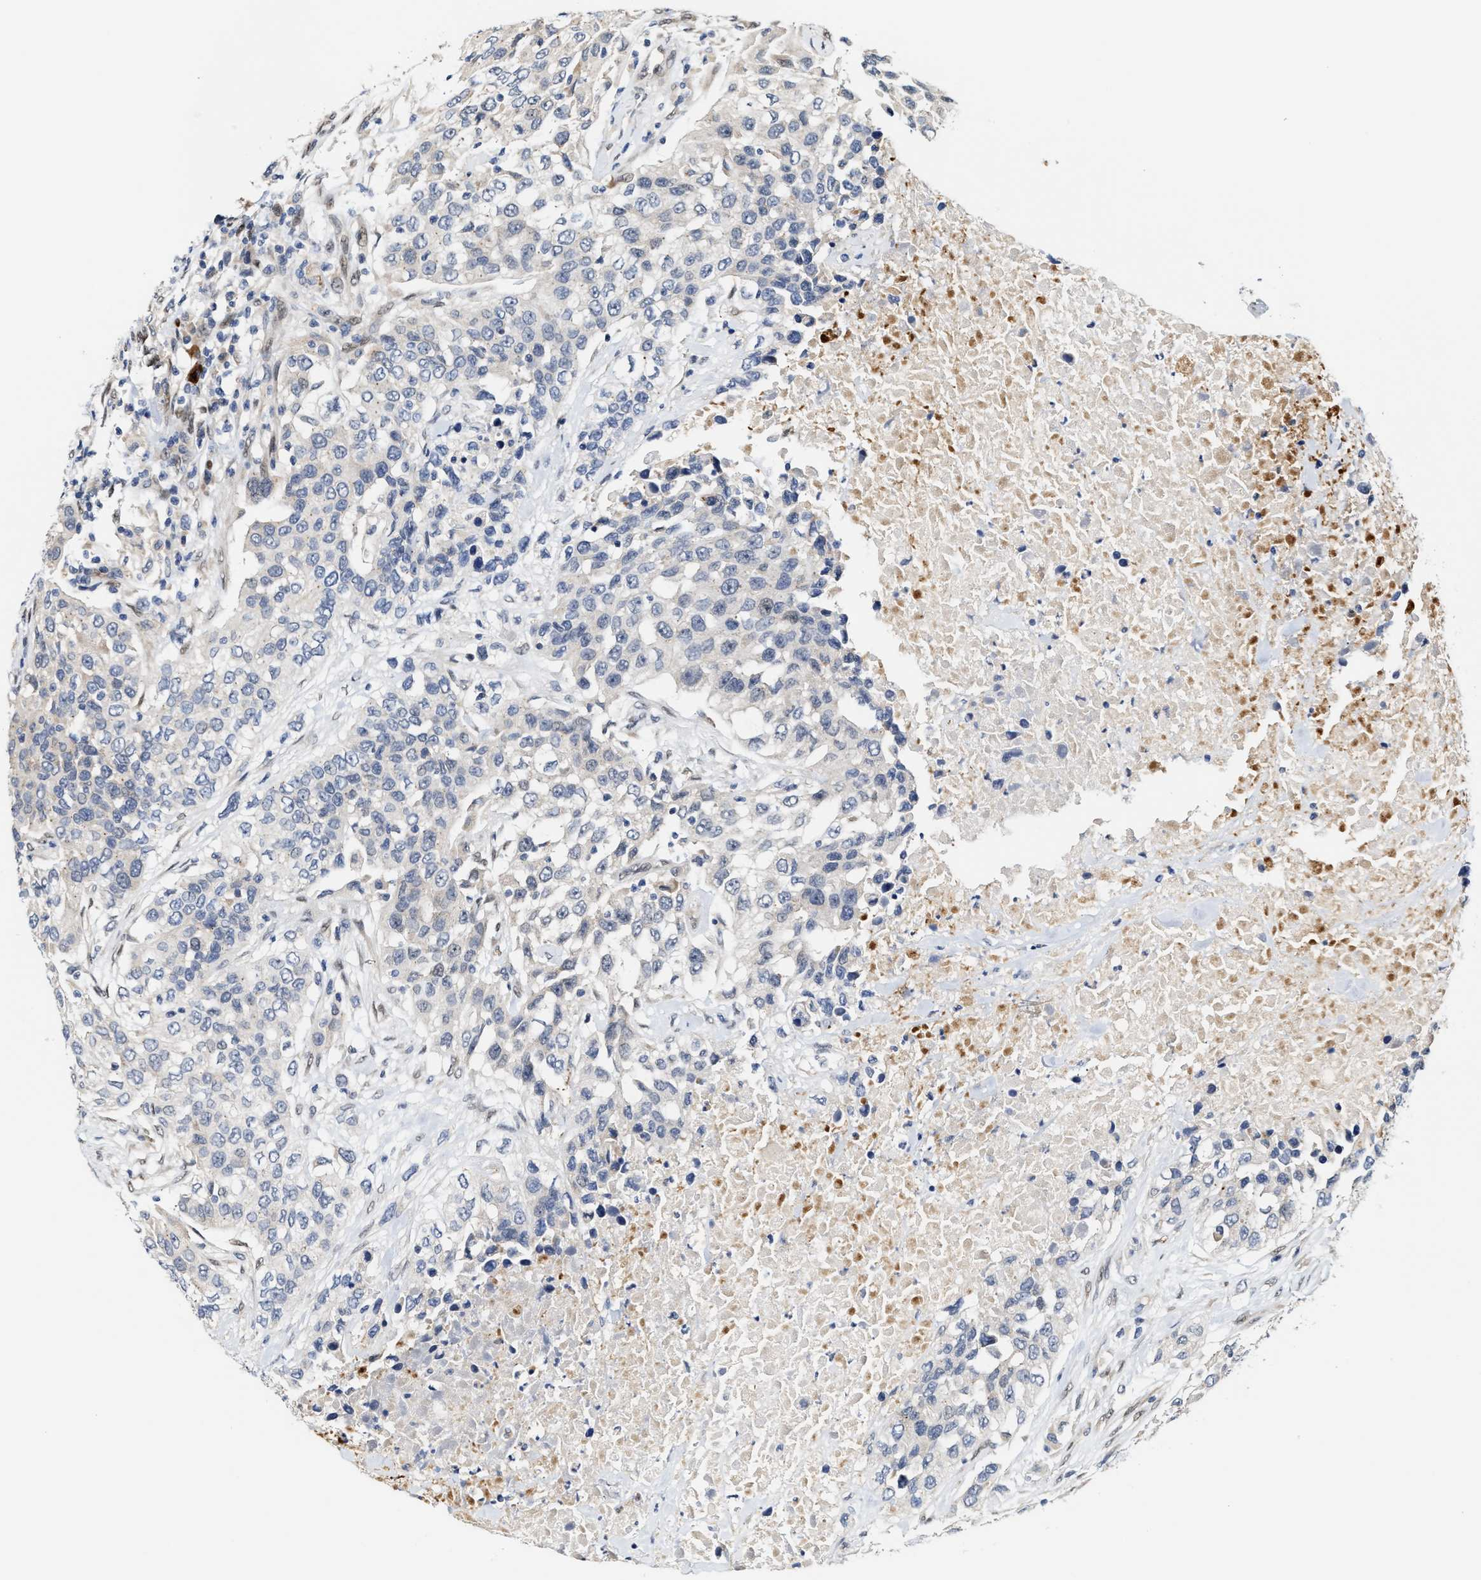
{"staining": {"intensity": "negative", "quantity": "none", "location": "none"}, "tissue": "urothelial cancer", "cell_type": "Tumor cells", "image_type": "cancer", "snomed": [{"axis": "morphology", "description": "Urothelial carcinoma, High grade"}, {"axis": "topography", "description": "Urinary bladder"}], "caption": "Immunohistochemistry histopathology image of urothelial cancer stained for a protein (brown), which exhibits no positivity in tumor cells. (DAB immunohistochemistry with hematoxylin counter stain).", "gene": "TCF4", "patient": {"sex": "female", "age": 80}}